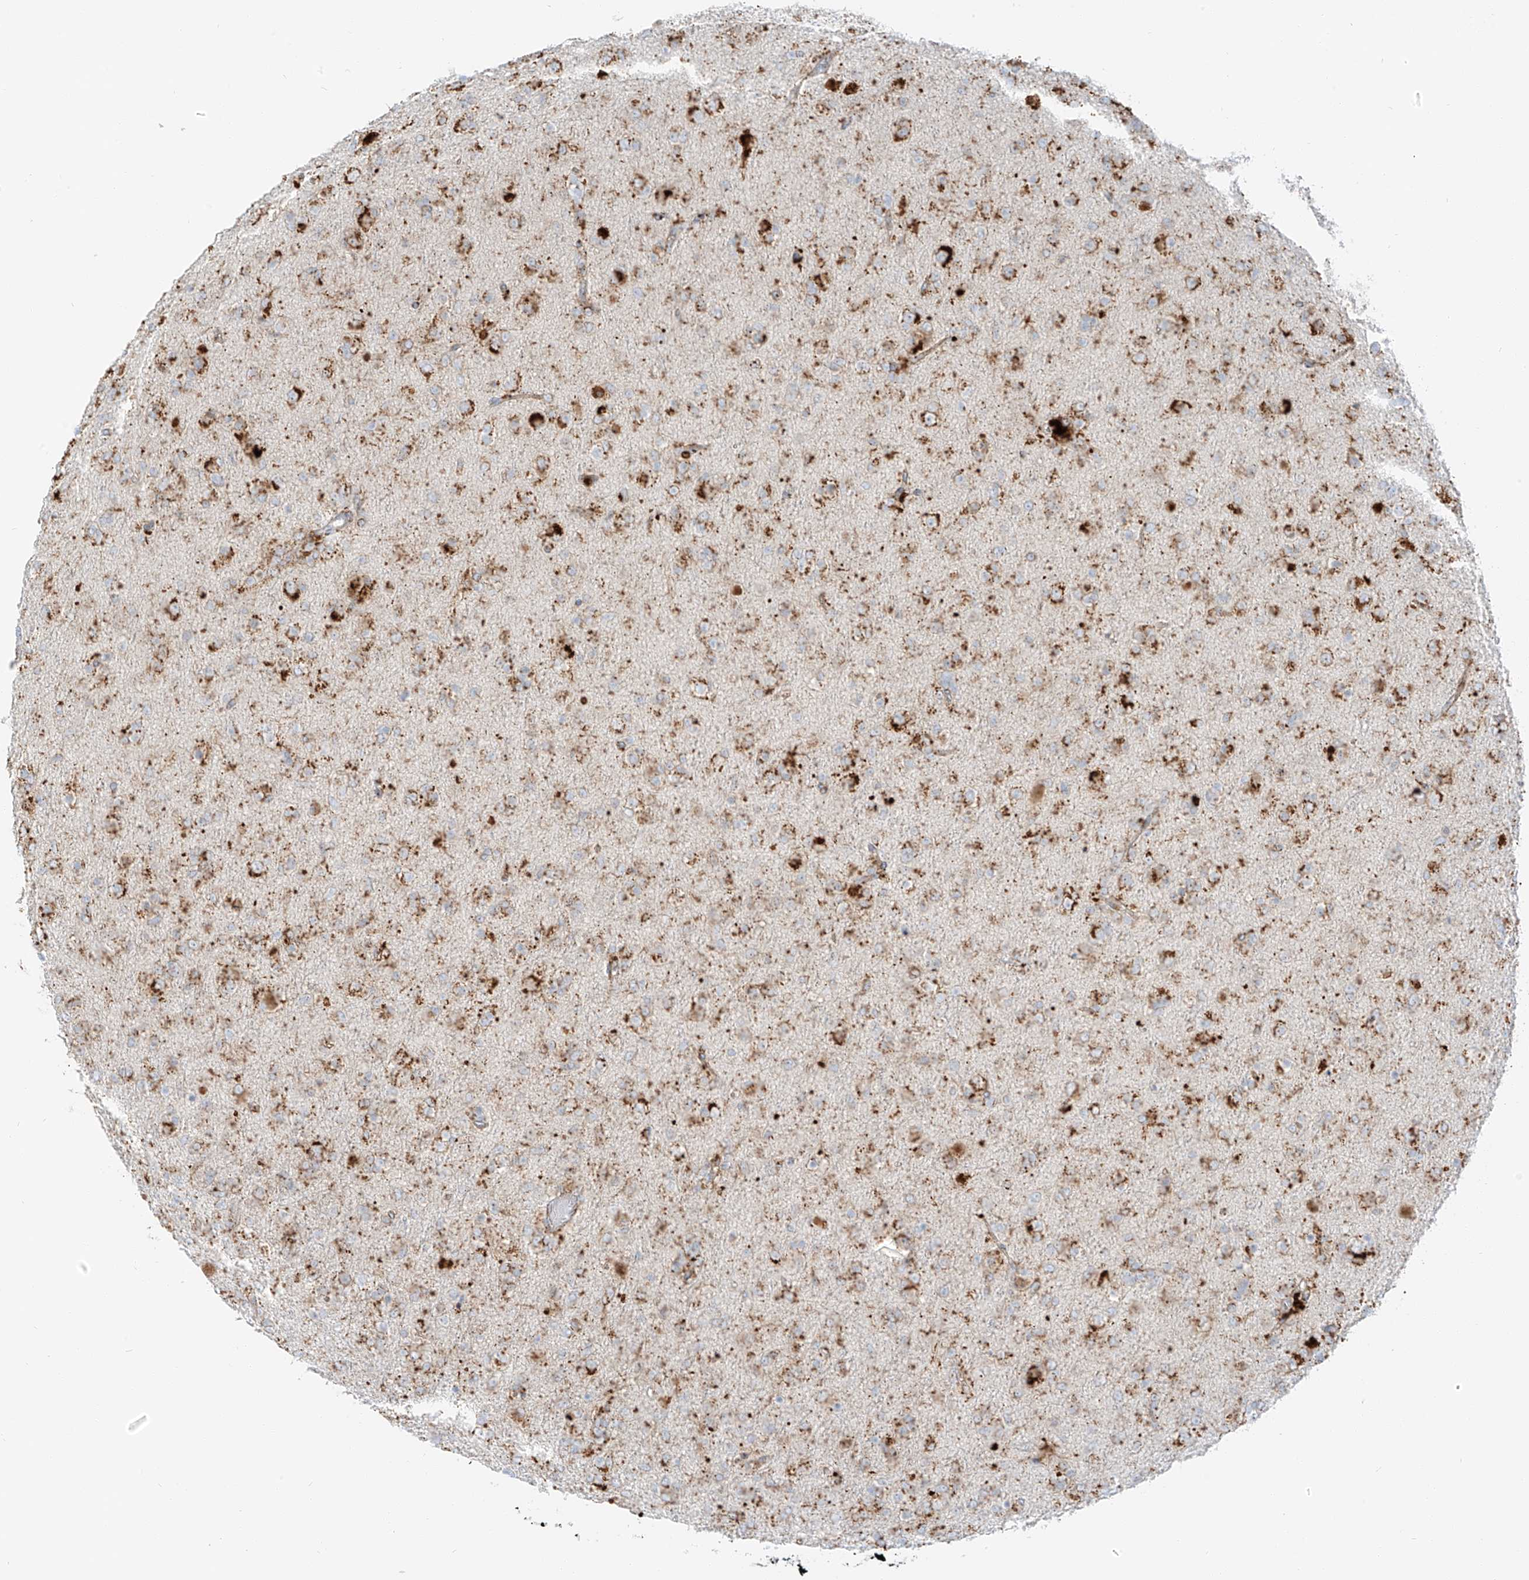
{"staining": {"intensity": "moderate", "quantity": ">75%", "location": "cytoplasmic/membranous"}, "tissue": "glioma", "cell_type": "Tumor cells", "image_type": "cancer", "snomed": [{"axis": "morphology", "description": "Glioma, malignant, Low grade"}, {"axis": "topography", "description": "Brain"}], "caption": "Protein expression analysis of glioma reveals moderate cytoplasmic/membranous staining in about >75% of tumor cells.", "gene": "SLC35F6", "patient": {"sex": "male", "age": 65}}